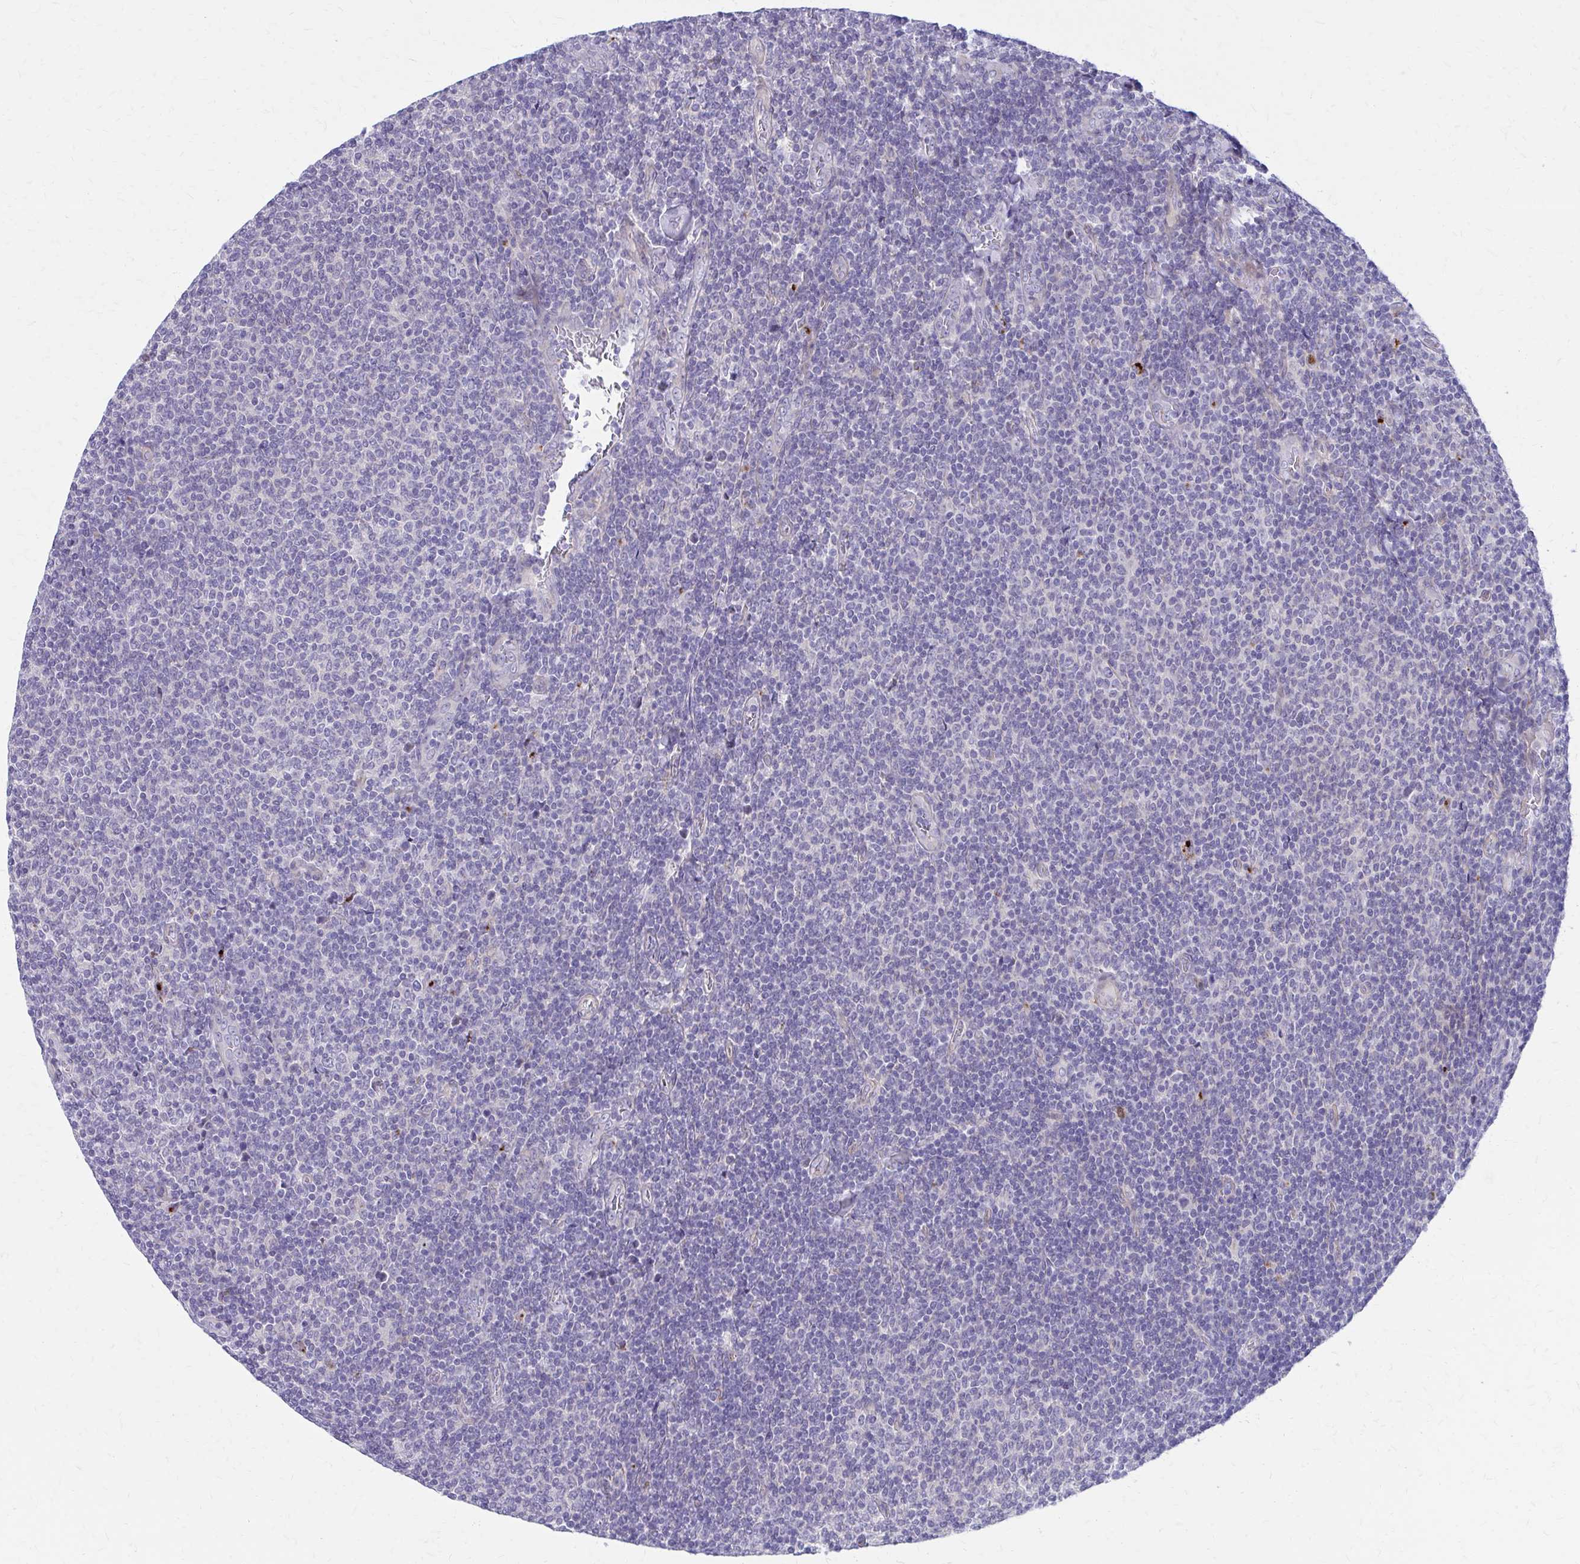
{"staining": {"intensity": "negative", "quantity": "none", "location": "none"}, "tissue": "lymphoma", "cell_type": "Tumor cells", "image_type": "cancer", "snomed": [{"axis": "morphology", "description": "Malignant lymphoma, non-Hodgkin's type, Low grade"}, {"axis": "topography", "description": "Lymph node"}], "caption": "Lymphoma stained for a protein using IHC shows no positivity tumor cells.", "gene": "GLYATL2", "patient": {"sex": "male", "age": 52}}